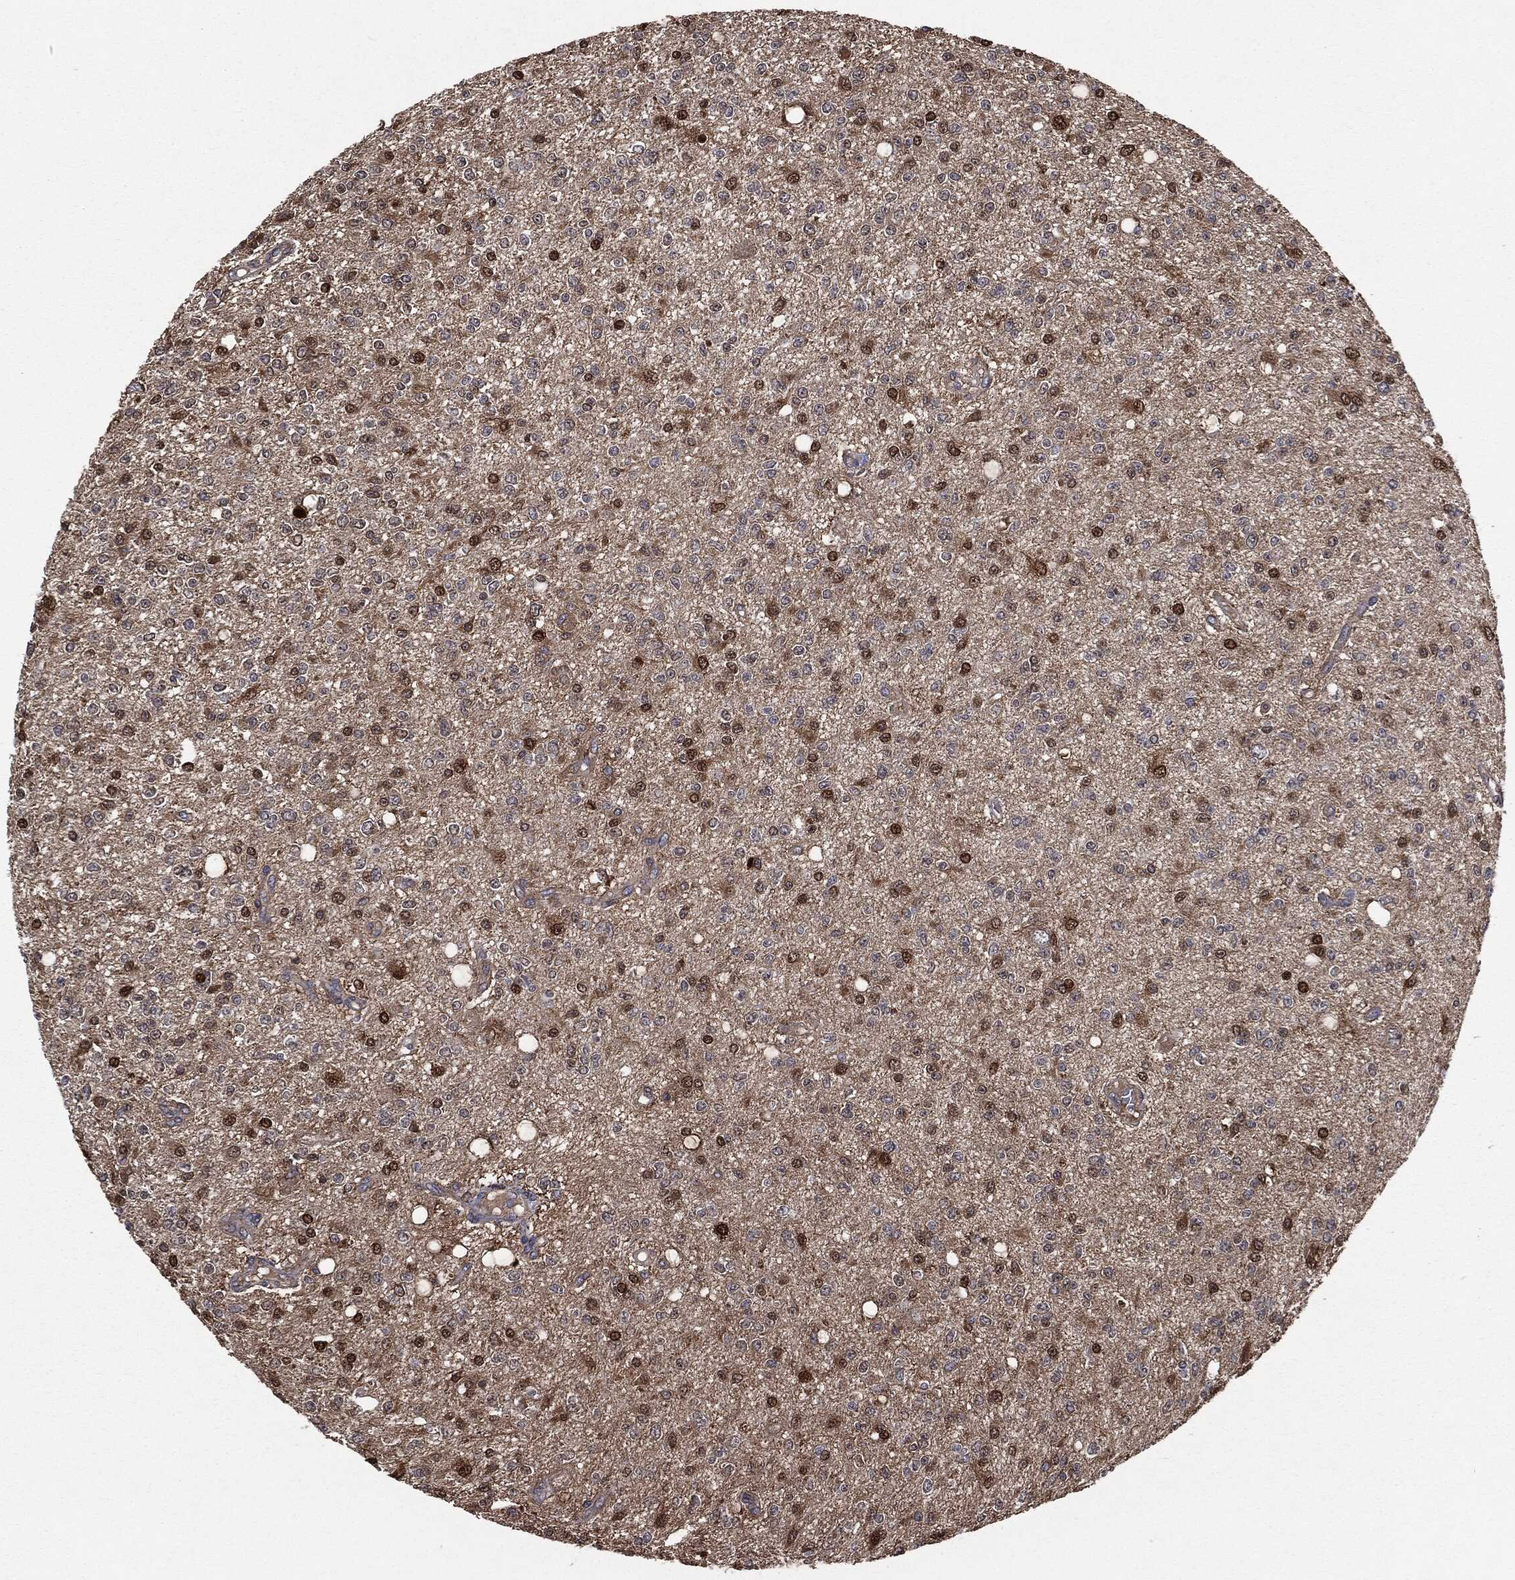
{"staining": {"intensity": "strong", "quantity": "<25%", "location": "nuclear"}, "tissue": "glioma", "cell_type": "Tumor cells", "image_type": "cancer", "snomed": [{"axis": "morphology", "description": "Glioma, malignant, Low grade"}, {"axis": "topography", "description": "Brain"}], "caption": "Strong nuclear expression for a protein is identified in approximately <25% of tumor cells of glioma using immunohistochemistry.", "gene": "PLOD3", "patient": {"sex": "male", "age": 67}}